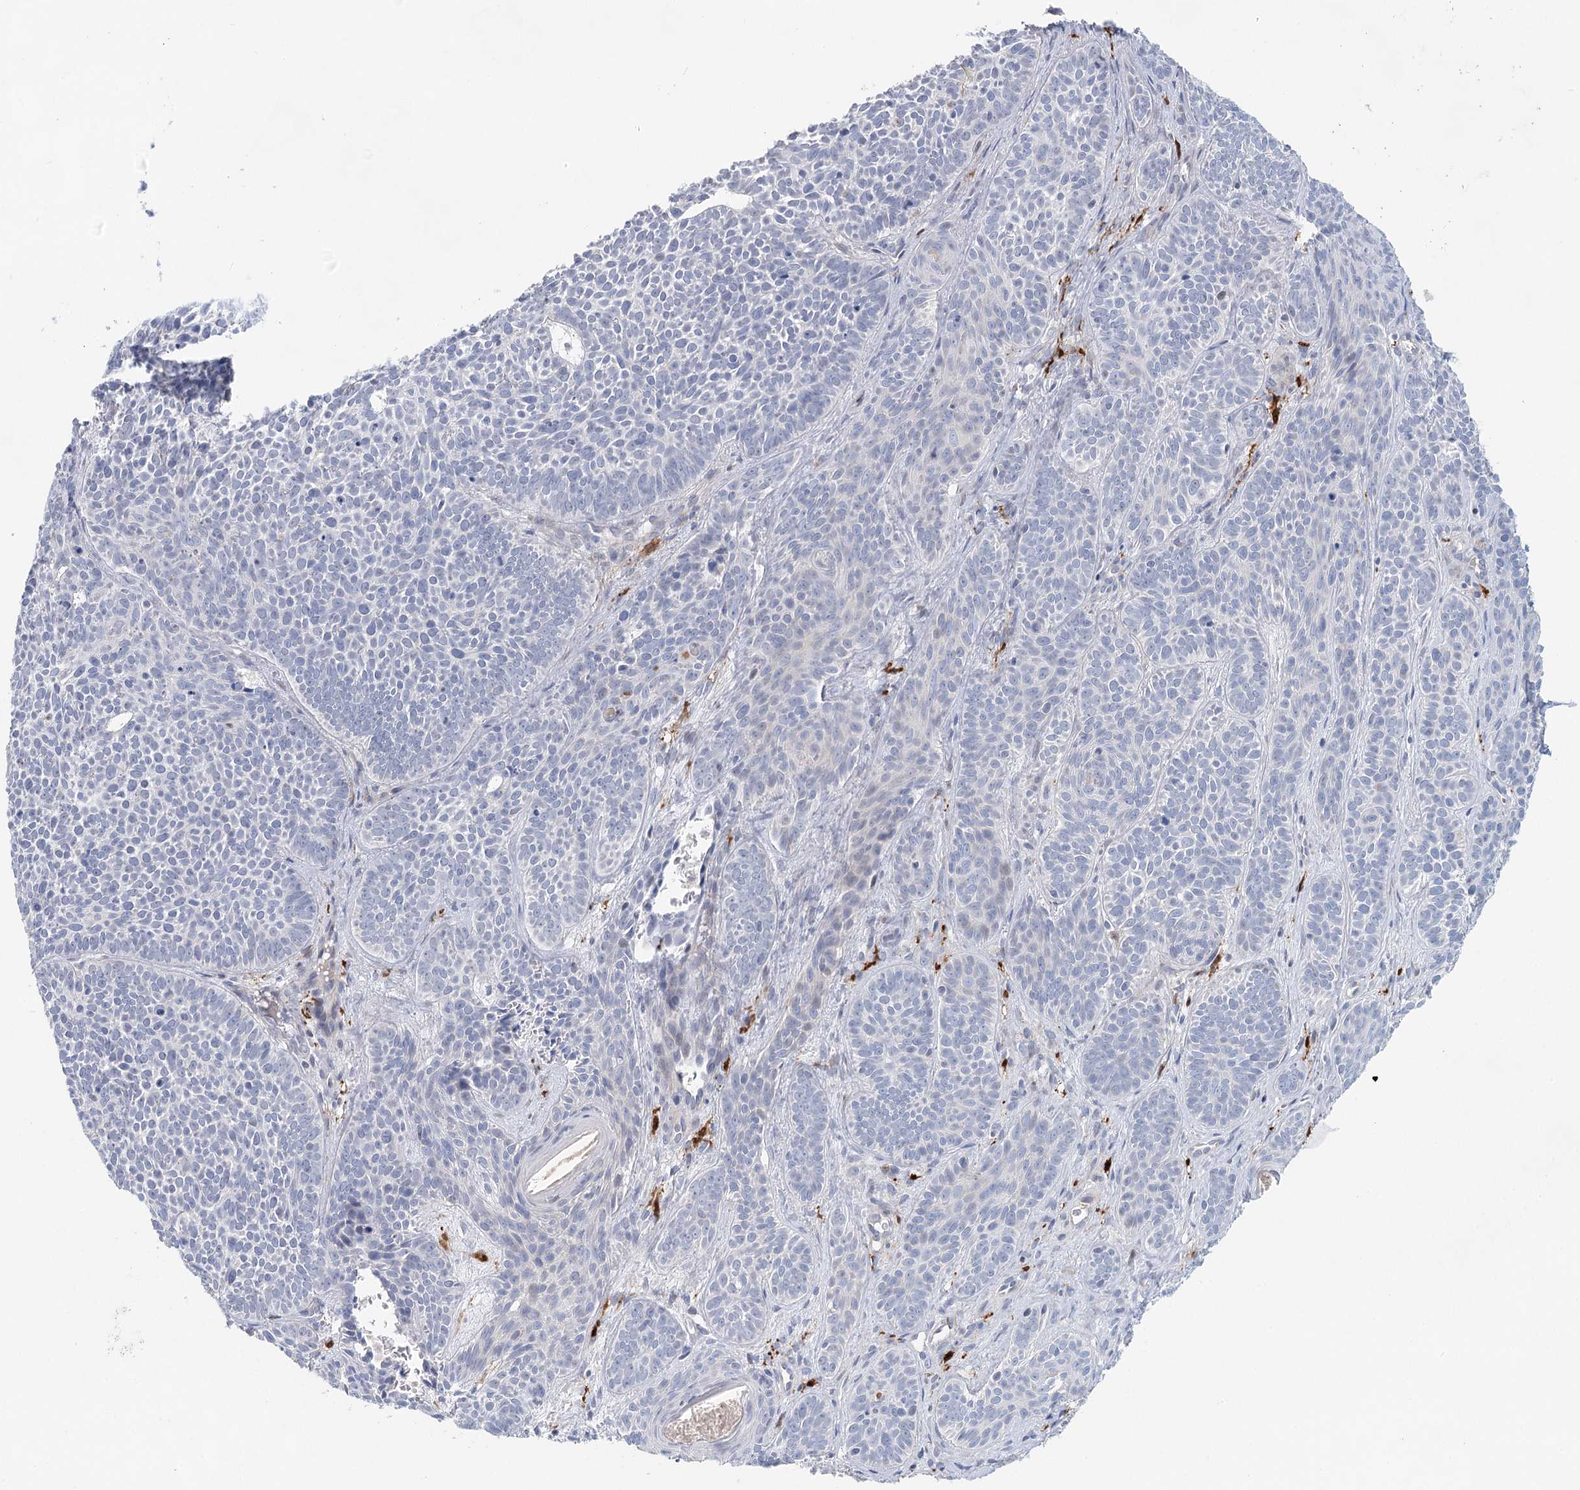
{"staining": {"intensity": "negative", "quantity": "none", "location": "none"}, "tissue": "skin cancer", "cell_type": "Tumor cells", "image_type": "cancer", "snomed": [{"axis": "morphology", "description": "Basal cell carcinoma"}, {"axis": "topography", "description": "Skin"}], "caption": "A micrograph of human basal cell carcinoma (skin) is negative for staining in tumor cells.", "gene": "SLC19A3", "patient": {"sex": "male", "age": 85}}